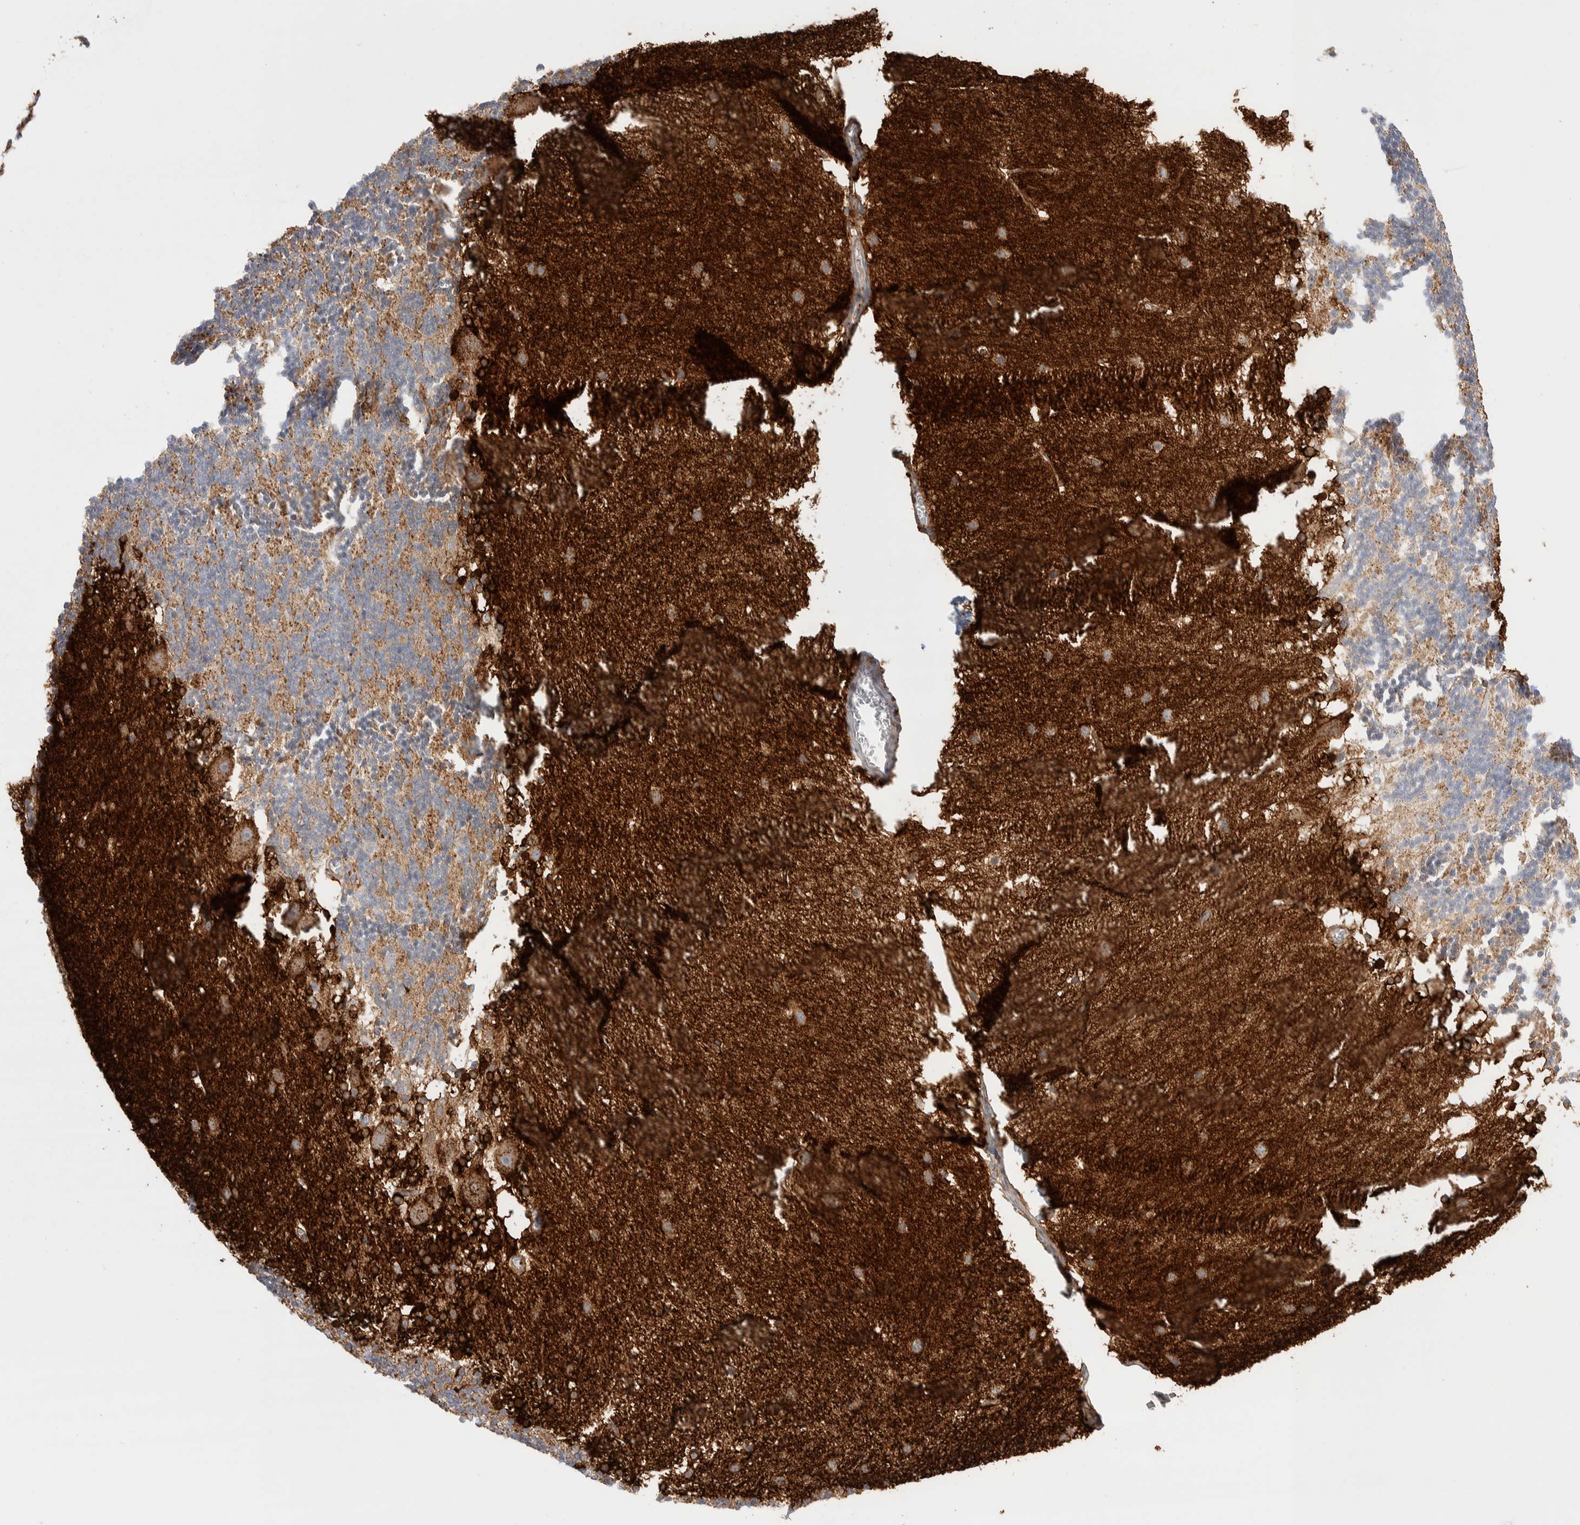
{"staining": {"intensity": "moderate", "quantity": "<25%", "location": "cytoplasmic/membranous"}, "tissue": "cerebellum", "cell_type": "Cells in granular layer", "image_type": "normal", "snomed": [{"axis": "morphology", "description": "Normal tissue, NOS"}, {"axis": "topography", "description": "Cerebellum"}], "caption": "Immunohistochemistry histopathology image of unremarkable cerebellum: human cerebellum stained using immunohistochemistry (IHC) reveals low levels of moderate protein expression localized specifically in the cytoplasmic/membranous of cells in granular layer, appearing as a cytoplasmic/membranous brown color.", "gene": "SEPTIN4", "patient": {"sex": "female", "age": 19}}